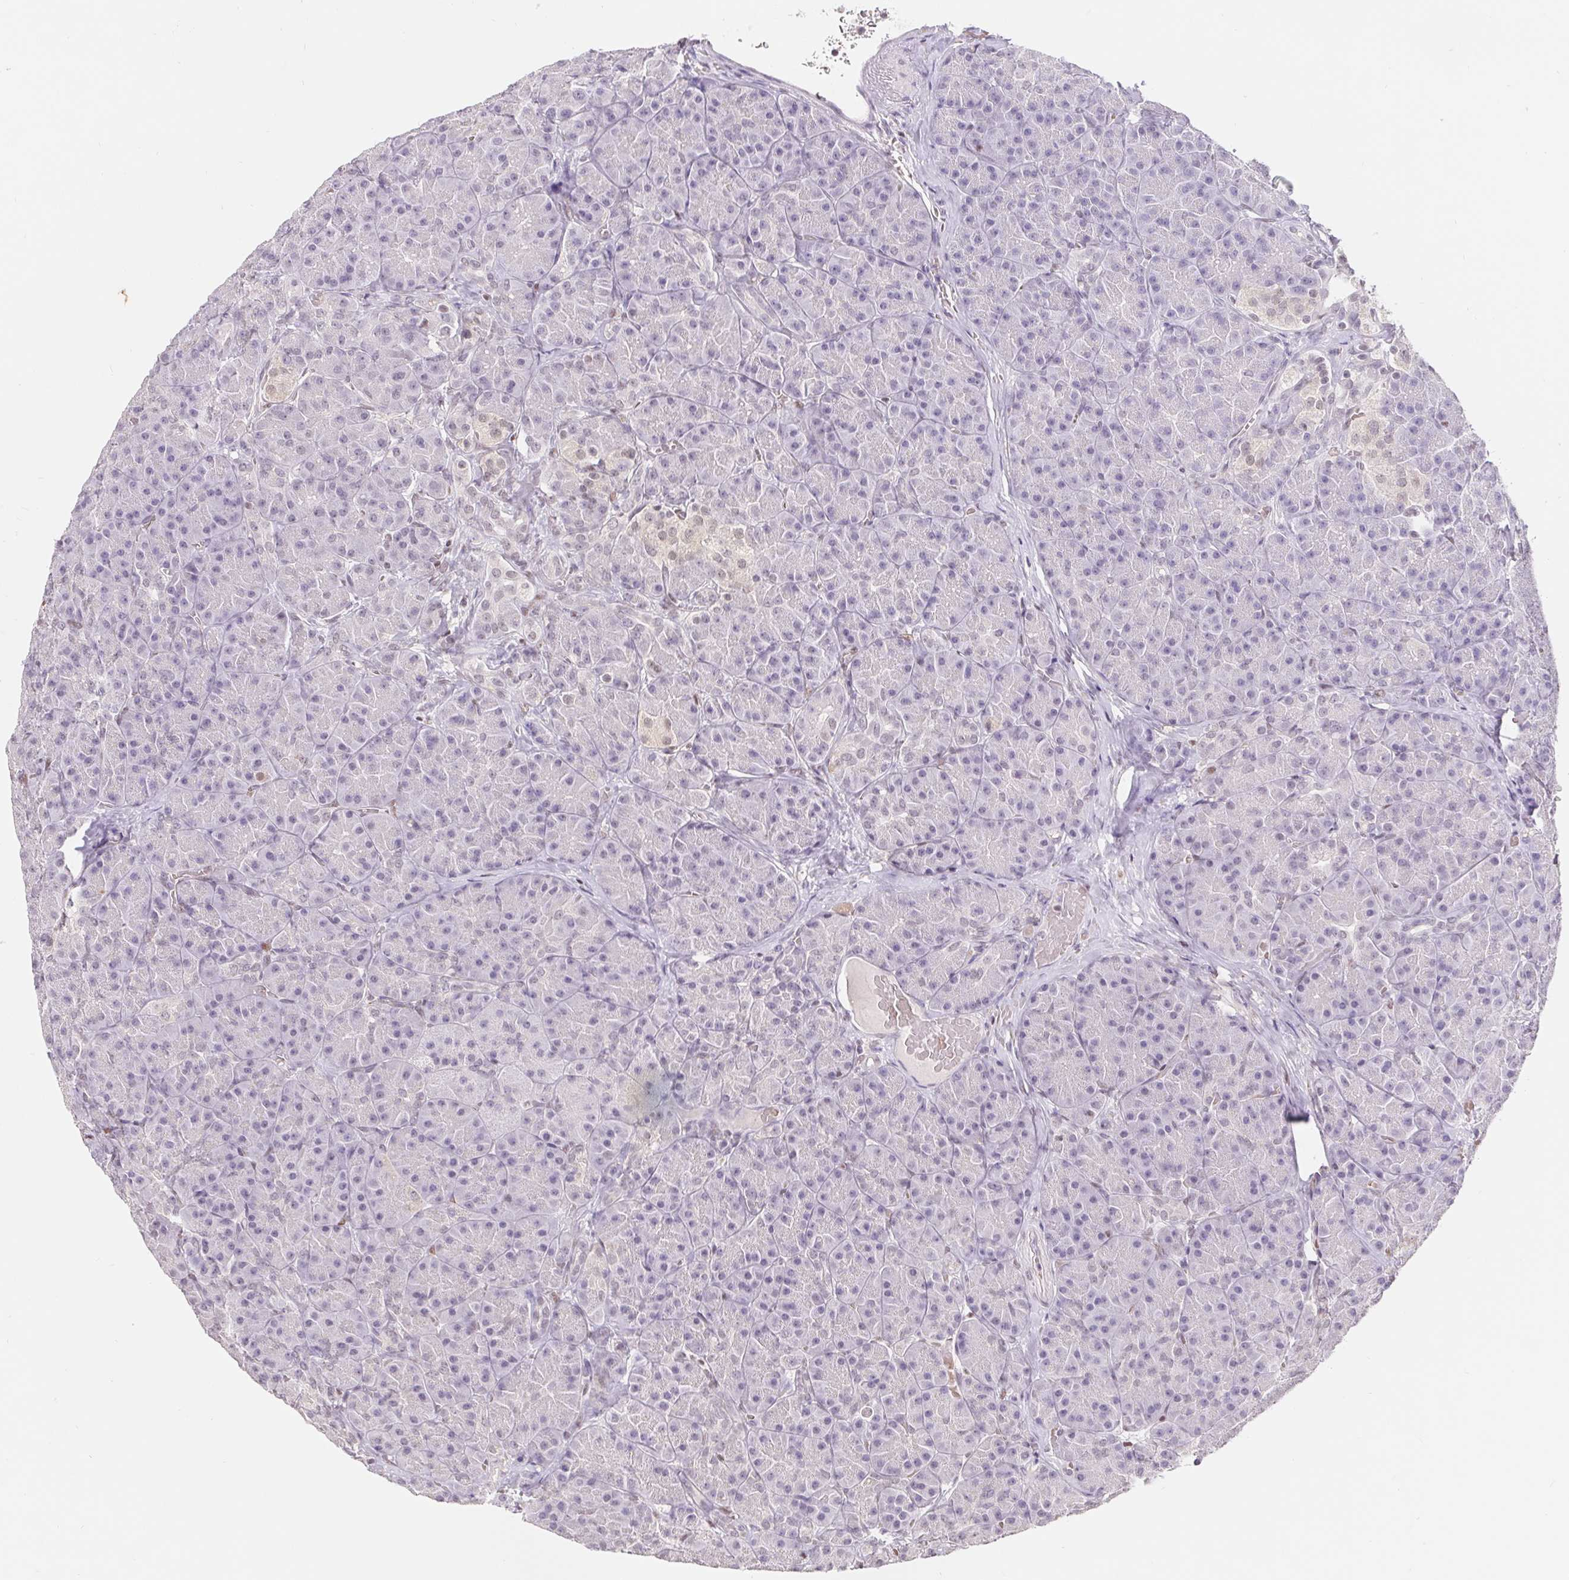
{"staining": {"intensity": "weak", "quantity": "<25%", "location": "nuclear"}, "tissue": "pancreas", "cell_type": "Exocrine glandular cells", "image_type": "normal", "snomed": [{"axis": "morphology", "description": "Normal tissue, NOS"}, {"axis": "topography", "description": "Pancreas"}], "caption": "Exocrine glandular cells show no significant staining in unremarkable pancreas.", "gene": "TRERF1", "patient": {"sex": "male", "age": 57}}